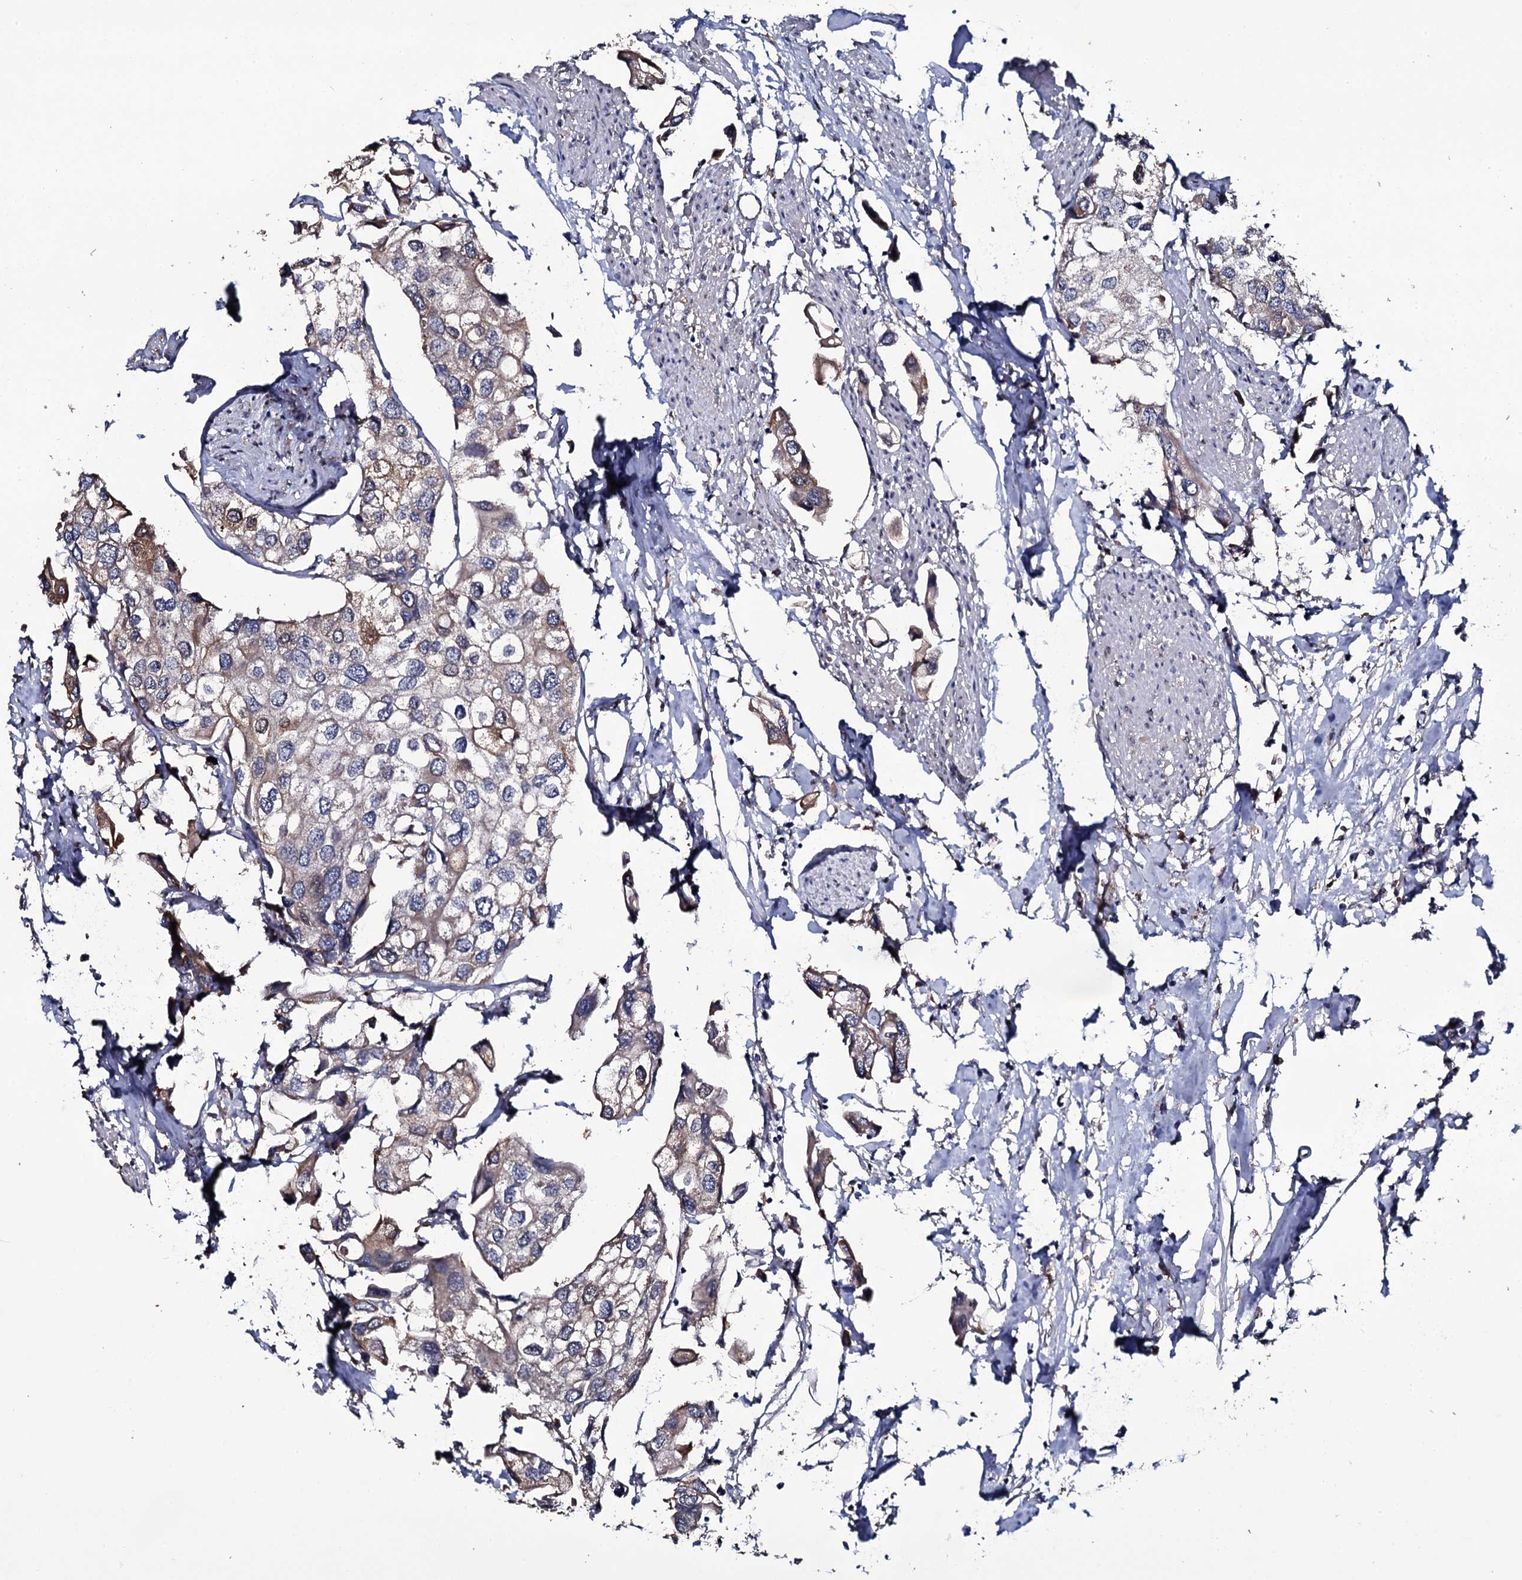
{"staining": {"intensity": "weak", "quantity": "25%-75%", "location": "cytoplasmic/membranous"}, "tissue": "urothelial cancer", "cell_type": "Tumor cells", "image_type": "cancer", "snomed": [{"axis": "morphology", "description": "Urothelial carcinoma, High grade"}, {"axis": "topography", "description": "Urinary bladder"}], "caption": "Weak cytoplasmic/membranous positivity is seen in about 25%-75% of tumor cells in urothelial cancer.", "gene": "CRYL1", "patient": {"sex": "male", "age": 64}}